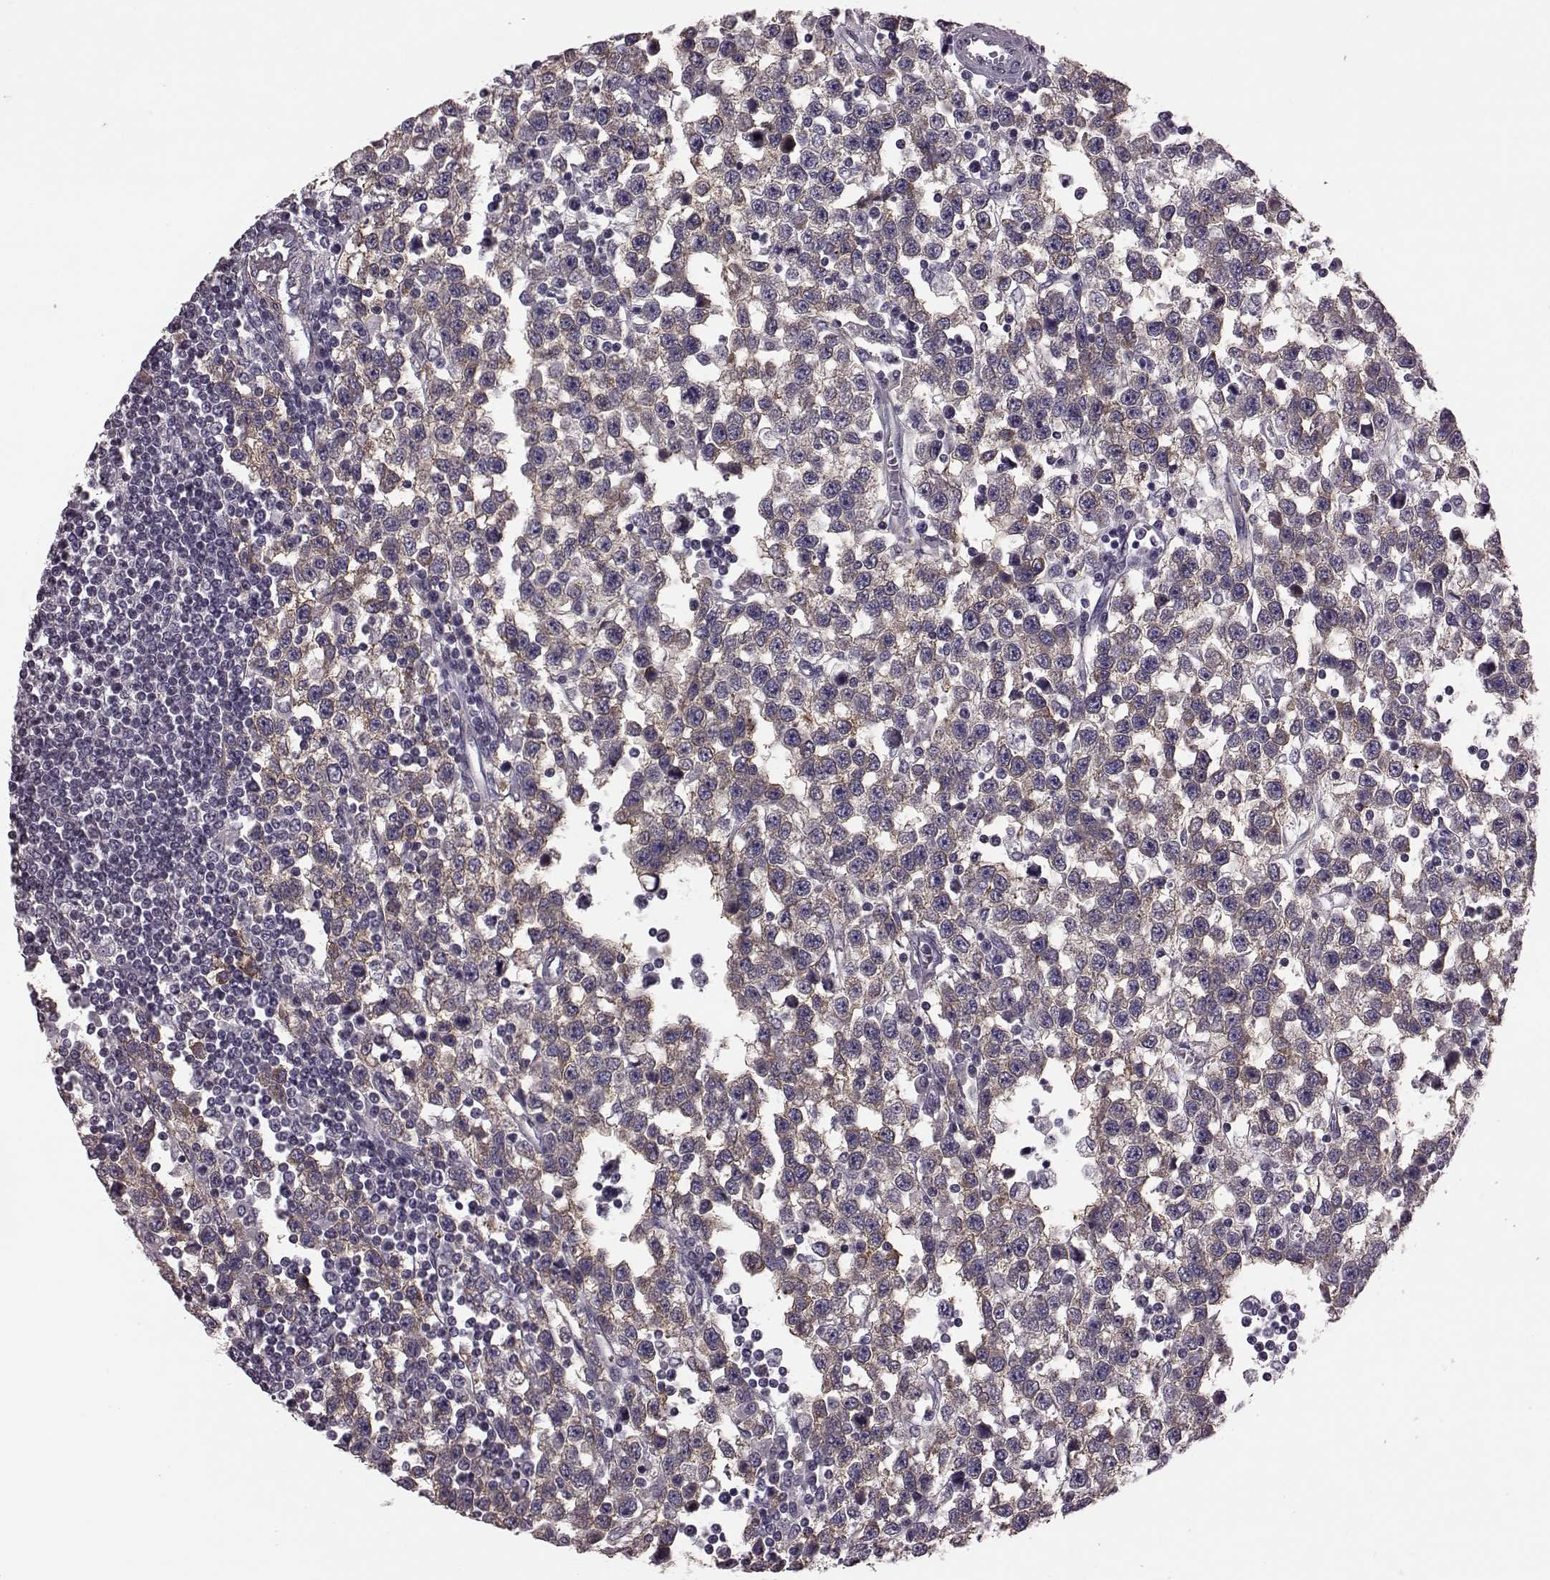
{"staining": {"intensity": "weak", "quantity": "25%-75%", "location": "cytoplasmic/membranous"}, "tissue": "testis cancer", "cell_type": "Tumor cells", "image_type": "cancer", "snomed": [{"axis": "morphology", "description": "Seminoma, NOS"}, {"axis": "topography", "description": "Testis"}], "caption": "Human testis cancer stained for a protein (brown) displays weak cytoplasmic/membranous positive expression in approximately 25%-75% of tumor cells.", "gene": "GRK1", "patient": {"sex": "male", "age": 34}}